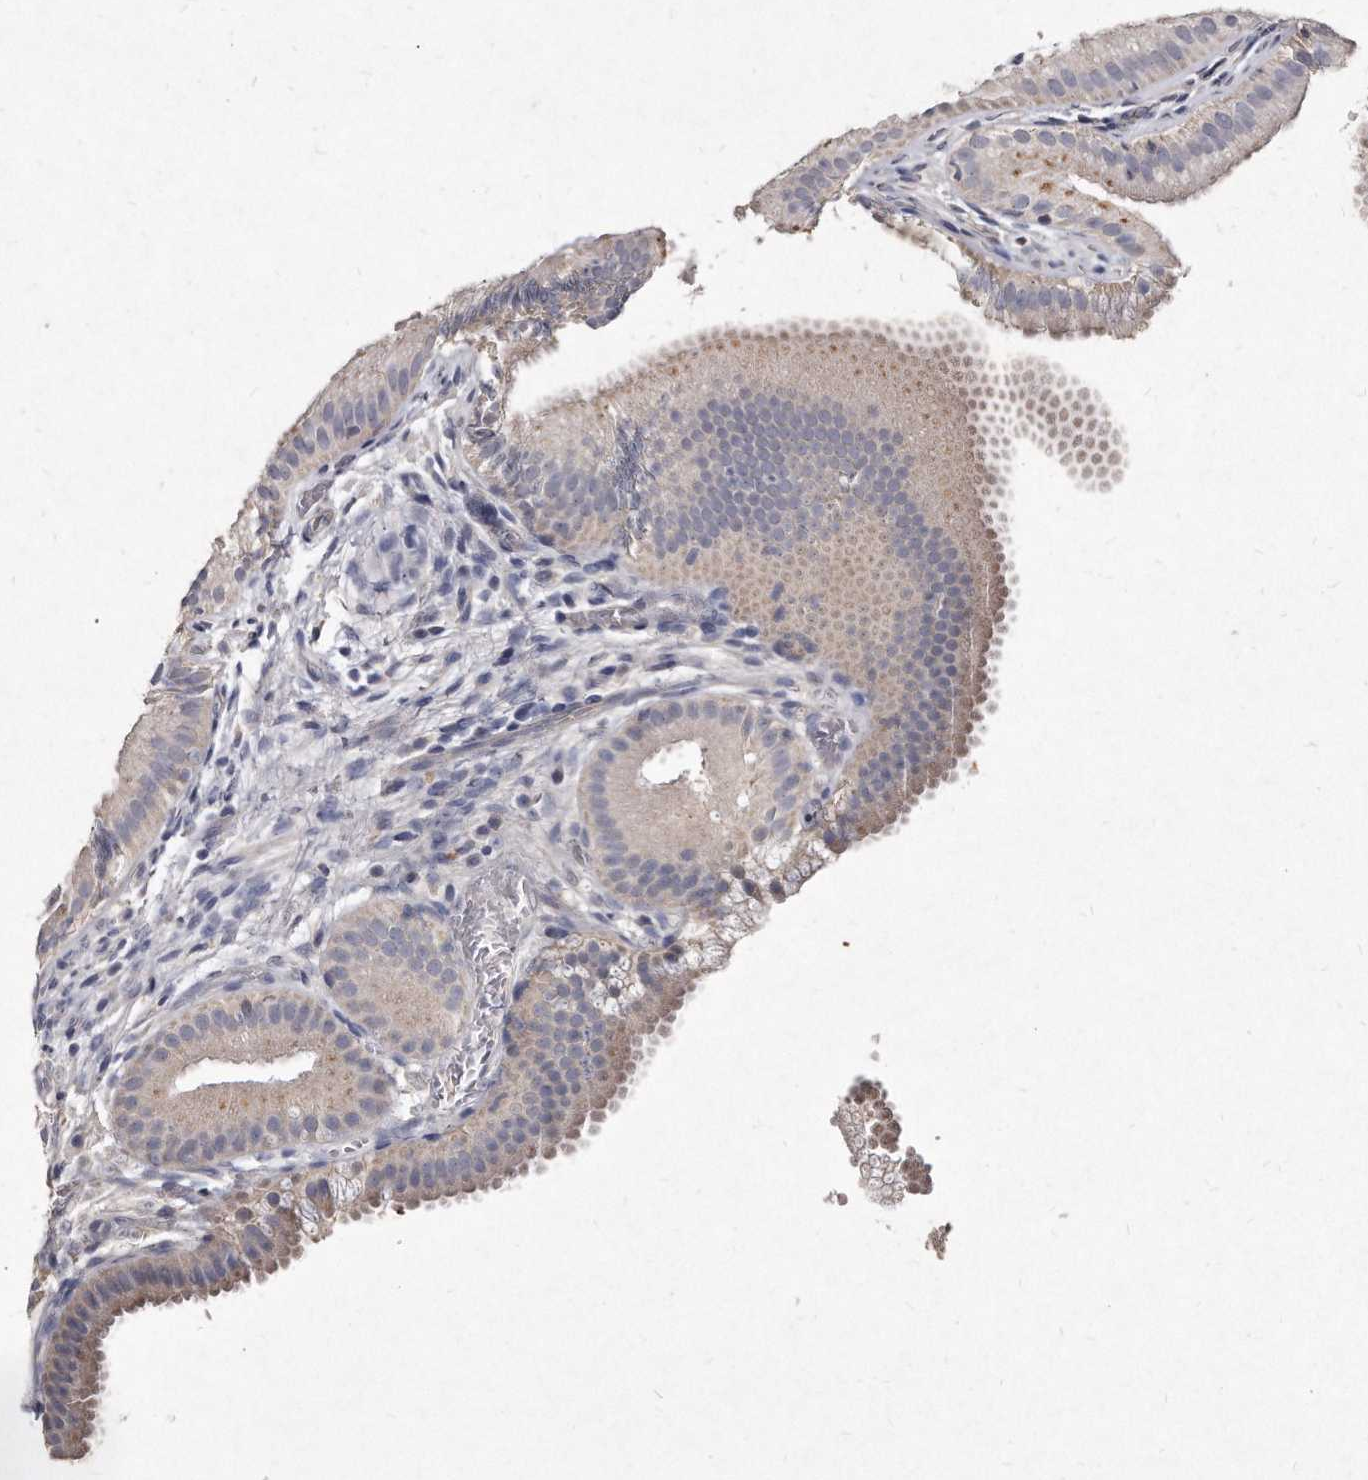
{"staining": {"intensity": "moderate", "quantity": "<25%", "location": "cytoplasmic/membranous"}, "tissue": "gallbladder", "cell_type": "Glandular cells", "image_type": "normal", "snomed": [{"axis": "morphology", "description": "Normal tissue, NOS"}, {"axis": "topography", "description": "Gallbladder"}], "caption": "Glandular cells display low levels of moderate cytoplasmic/membranous positivity in approximately <25% of cells in normal gallbladder.", "gene": "KLHDC3", "patient": {"sex": "female", "age": 30}}